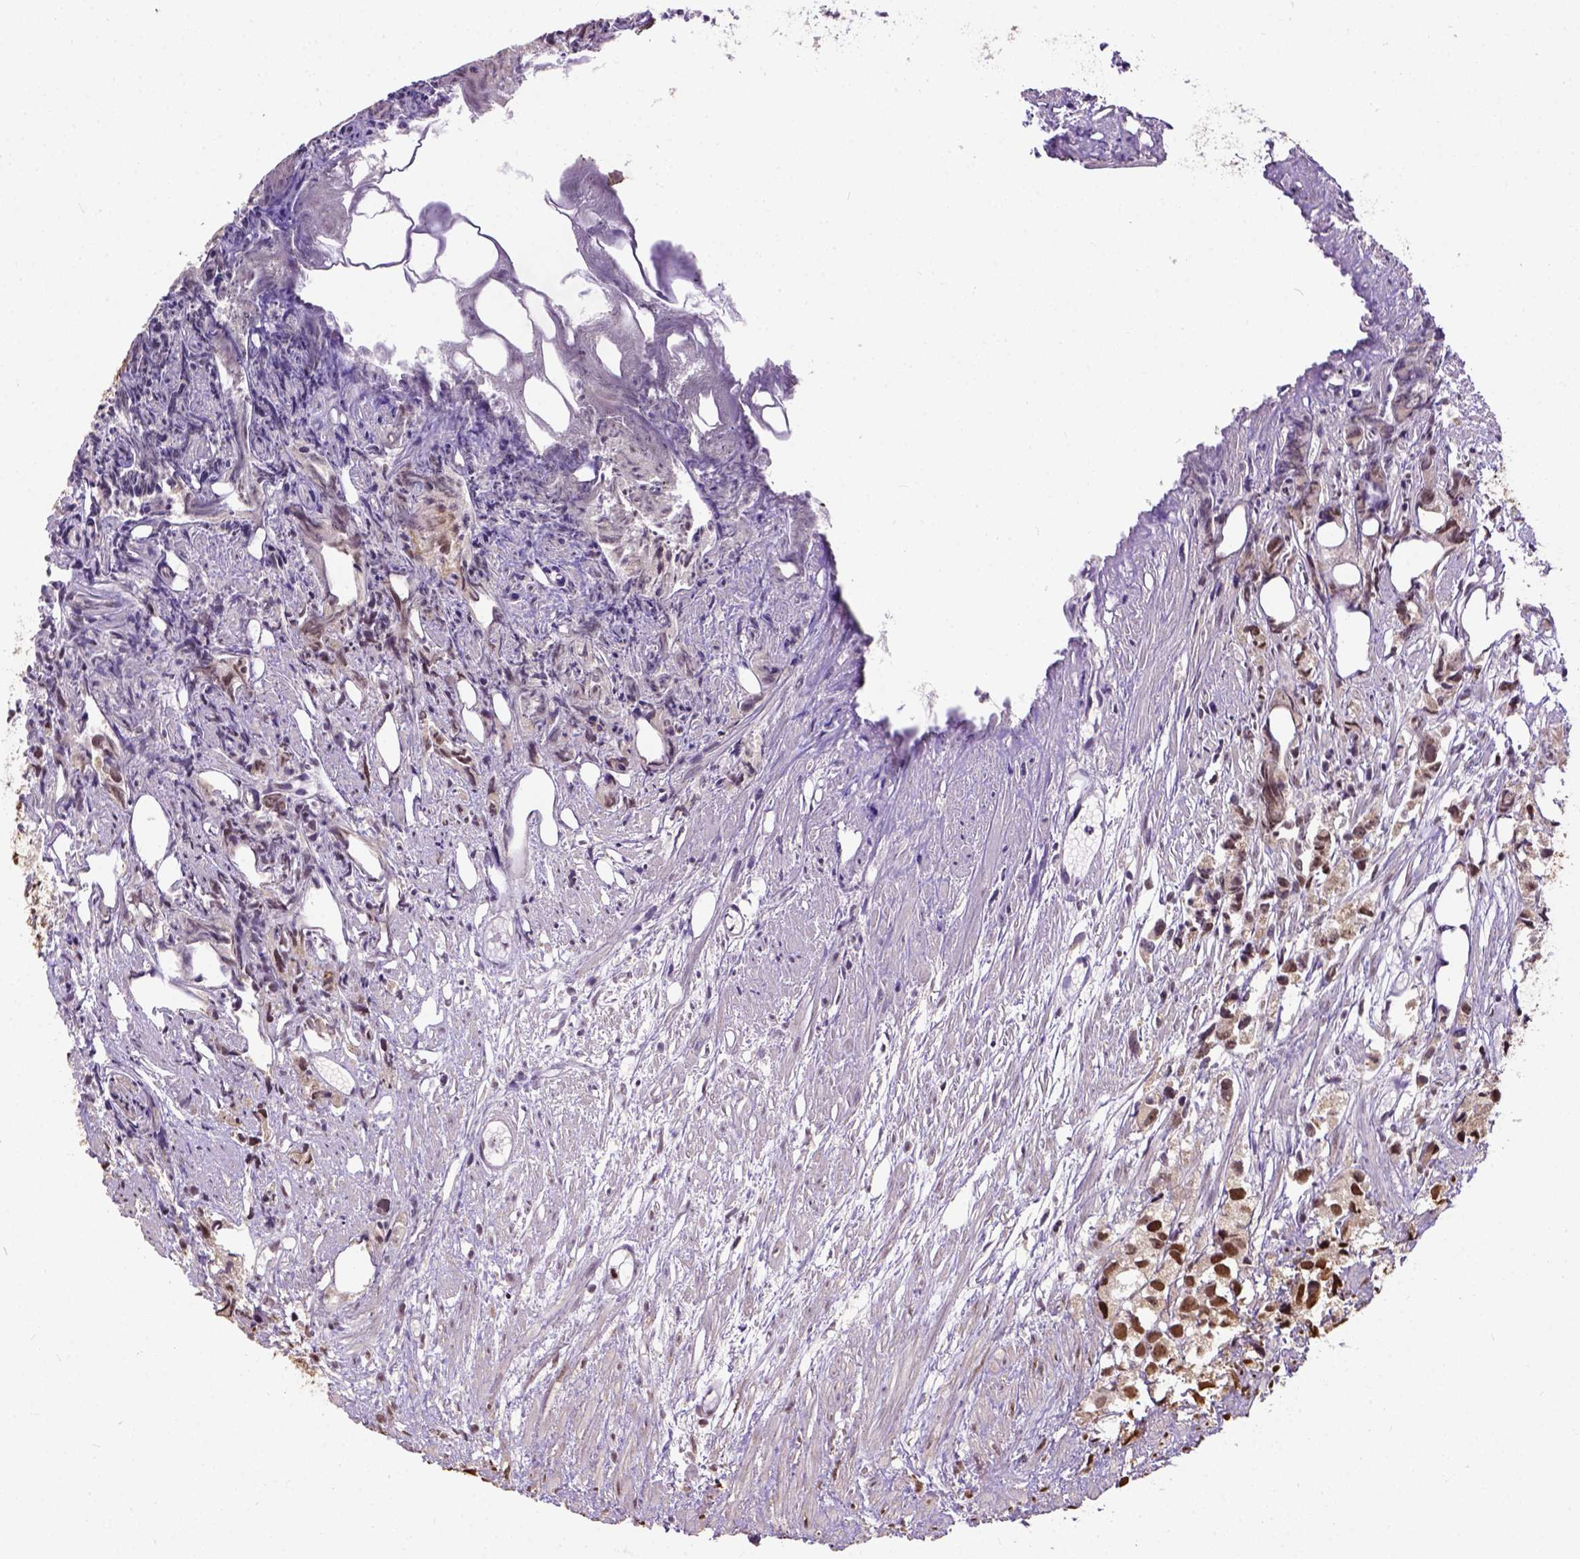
{"staining": {"intensity": "strong", "quantity": ">75%", "location": "nuclear"}, "tissue": "prostate cancer", "cell_type": "Tumor cells", "image_type": "cancer", "snomed": [{"axis": "morphology", "description": "Adenocarcinoma, High grade"}, {"axis": "topography", "description": "Prostate"}], "caption": "Immunohistochemical staining of adenocarcinoma (high-grade) (prostate) reveals strong nuclear protein positivity in approximately >75% of tumor cells.", "gene": "NACC1", "patient": {"sex": "male", "age": 68}}